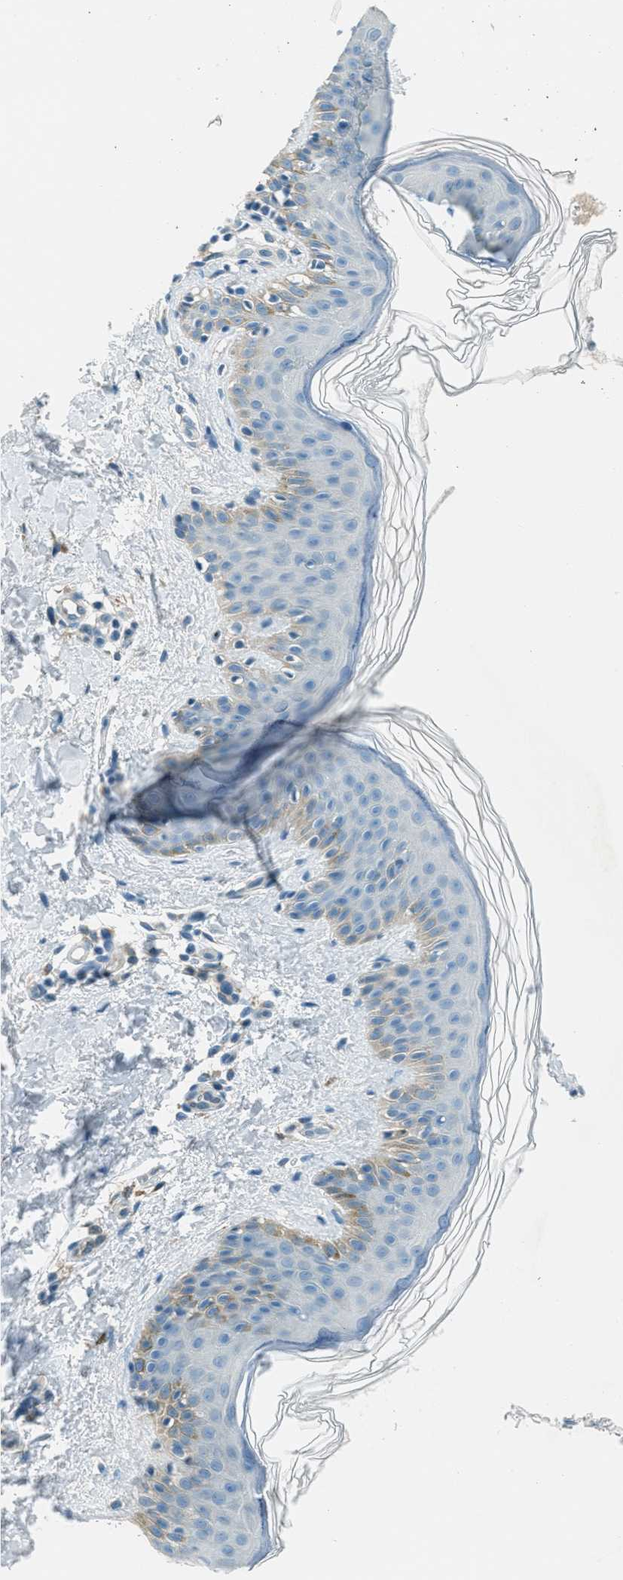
{"staining": {"intensity": "negative", "quantity": "none", "location": "none"}, "tissue": "skin", "cell_type": "Fibroblasts", "image_type": "normal", "snomed": [{"axis": "morphology", "description": "Normal tissue, NOS"}, {"axis": "topography", "description": "Skin"}], "caption": "Photomicrograph shows no significant protein expression in fibroblasts of benign skin.", "gene": "MSLN", "patient": {"sex": "male", "age": 40}}